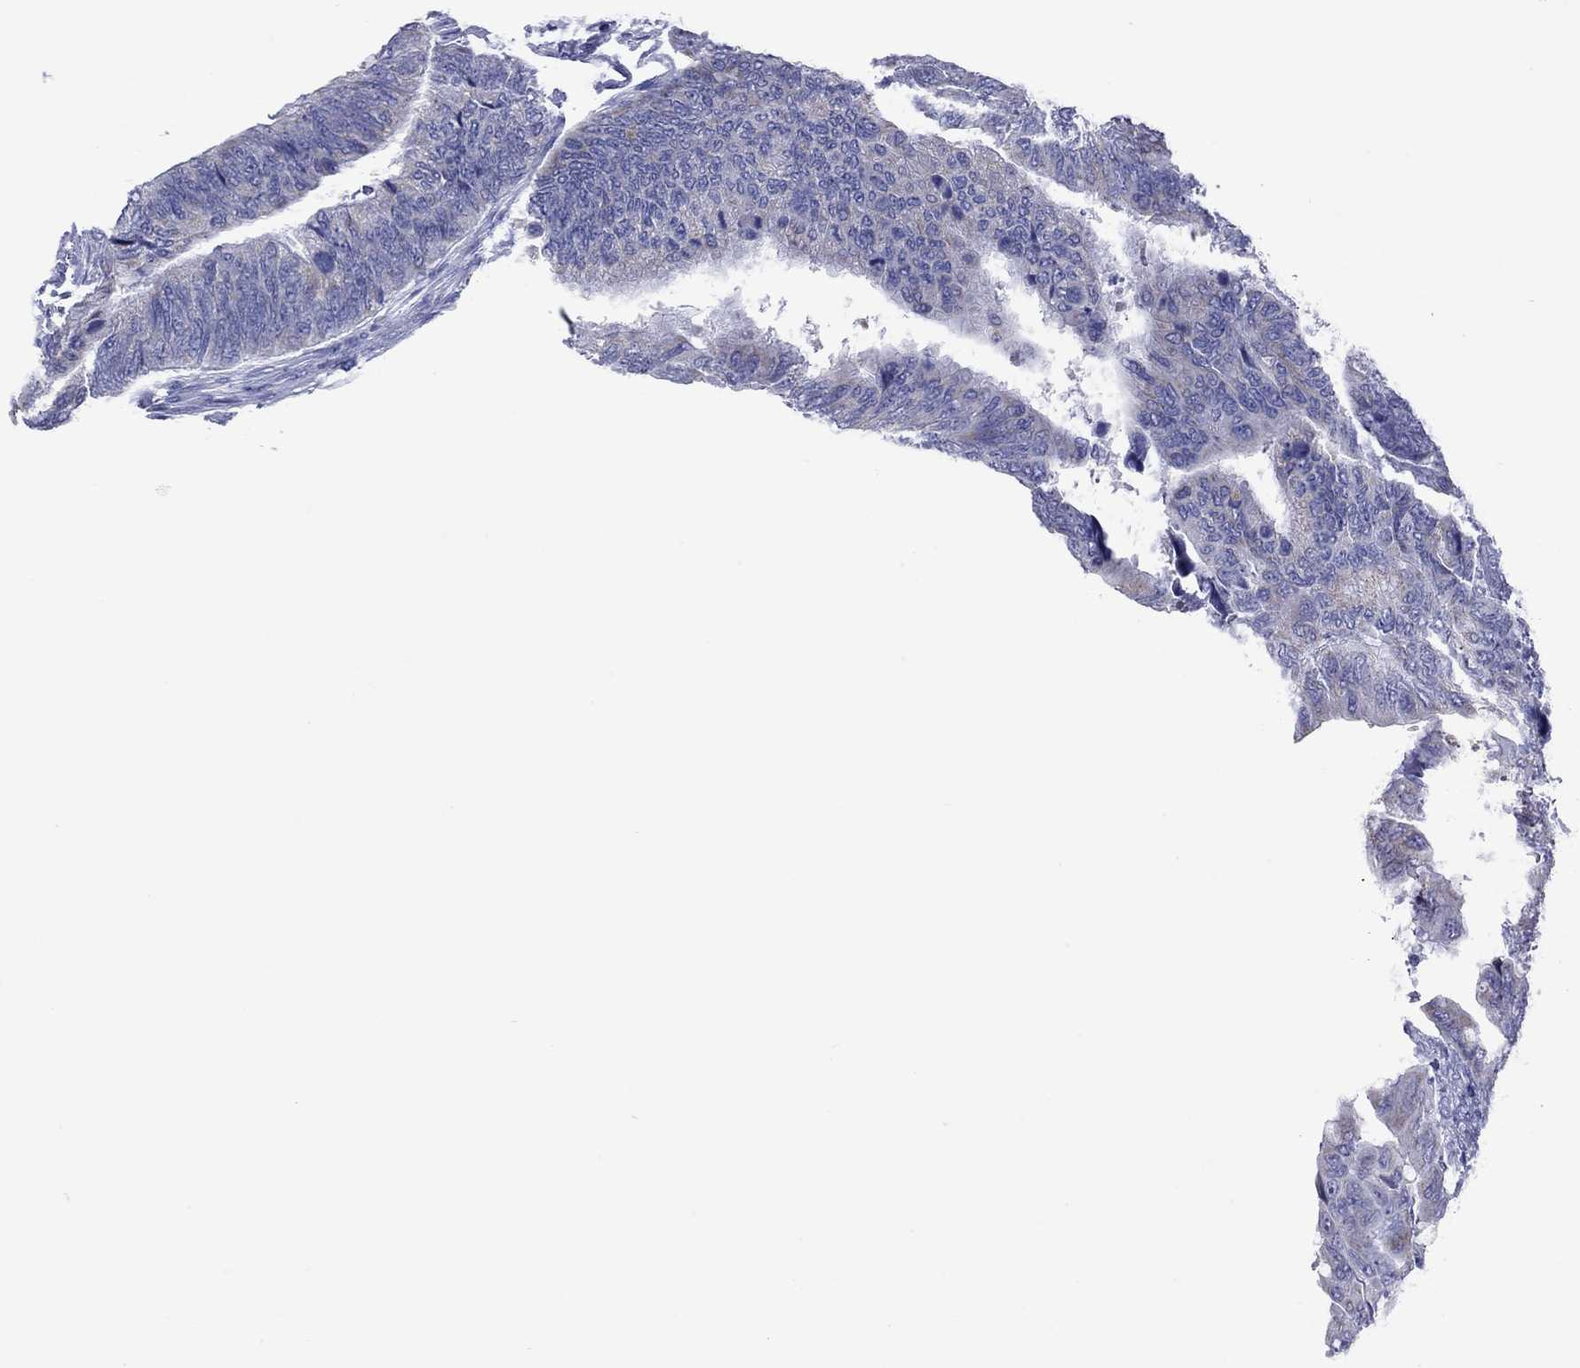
{"staining": {"intensity": "negative", "quantity": "none", "location": "none"}, "tissue": "colorectal cancer", "cell_type": "Tumor cells", "image_type": "cancer", "snomed": [{"axis": "morphology", "description": "Normal tissue, NOS"}, {"axis": "morphology", "description": "Adenocarcinoma, NOS"}, {"axis": "topography", "description": "Rectum"}, {"axis": "topography", "description": "Peripheral nerve tissue"}], "caption": "An immunohistochemistry photomicrograph of colorectal cancer (adenocarcinoma) is shown. There is no staining in tumor cells of colorectal cancer (adenocarcinoma).", "gene": "VSIG10", "patient": {"sex": "male", "age": 92}}